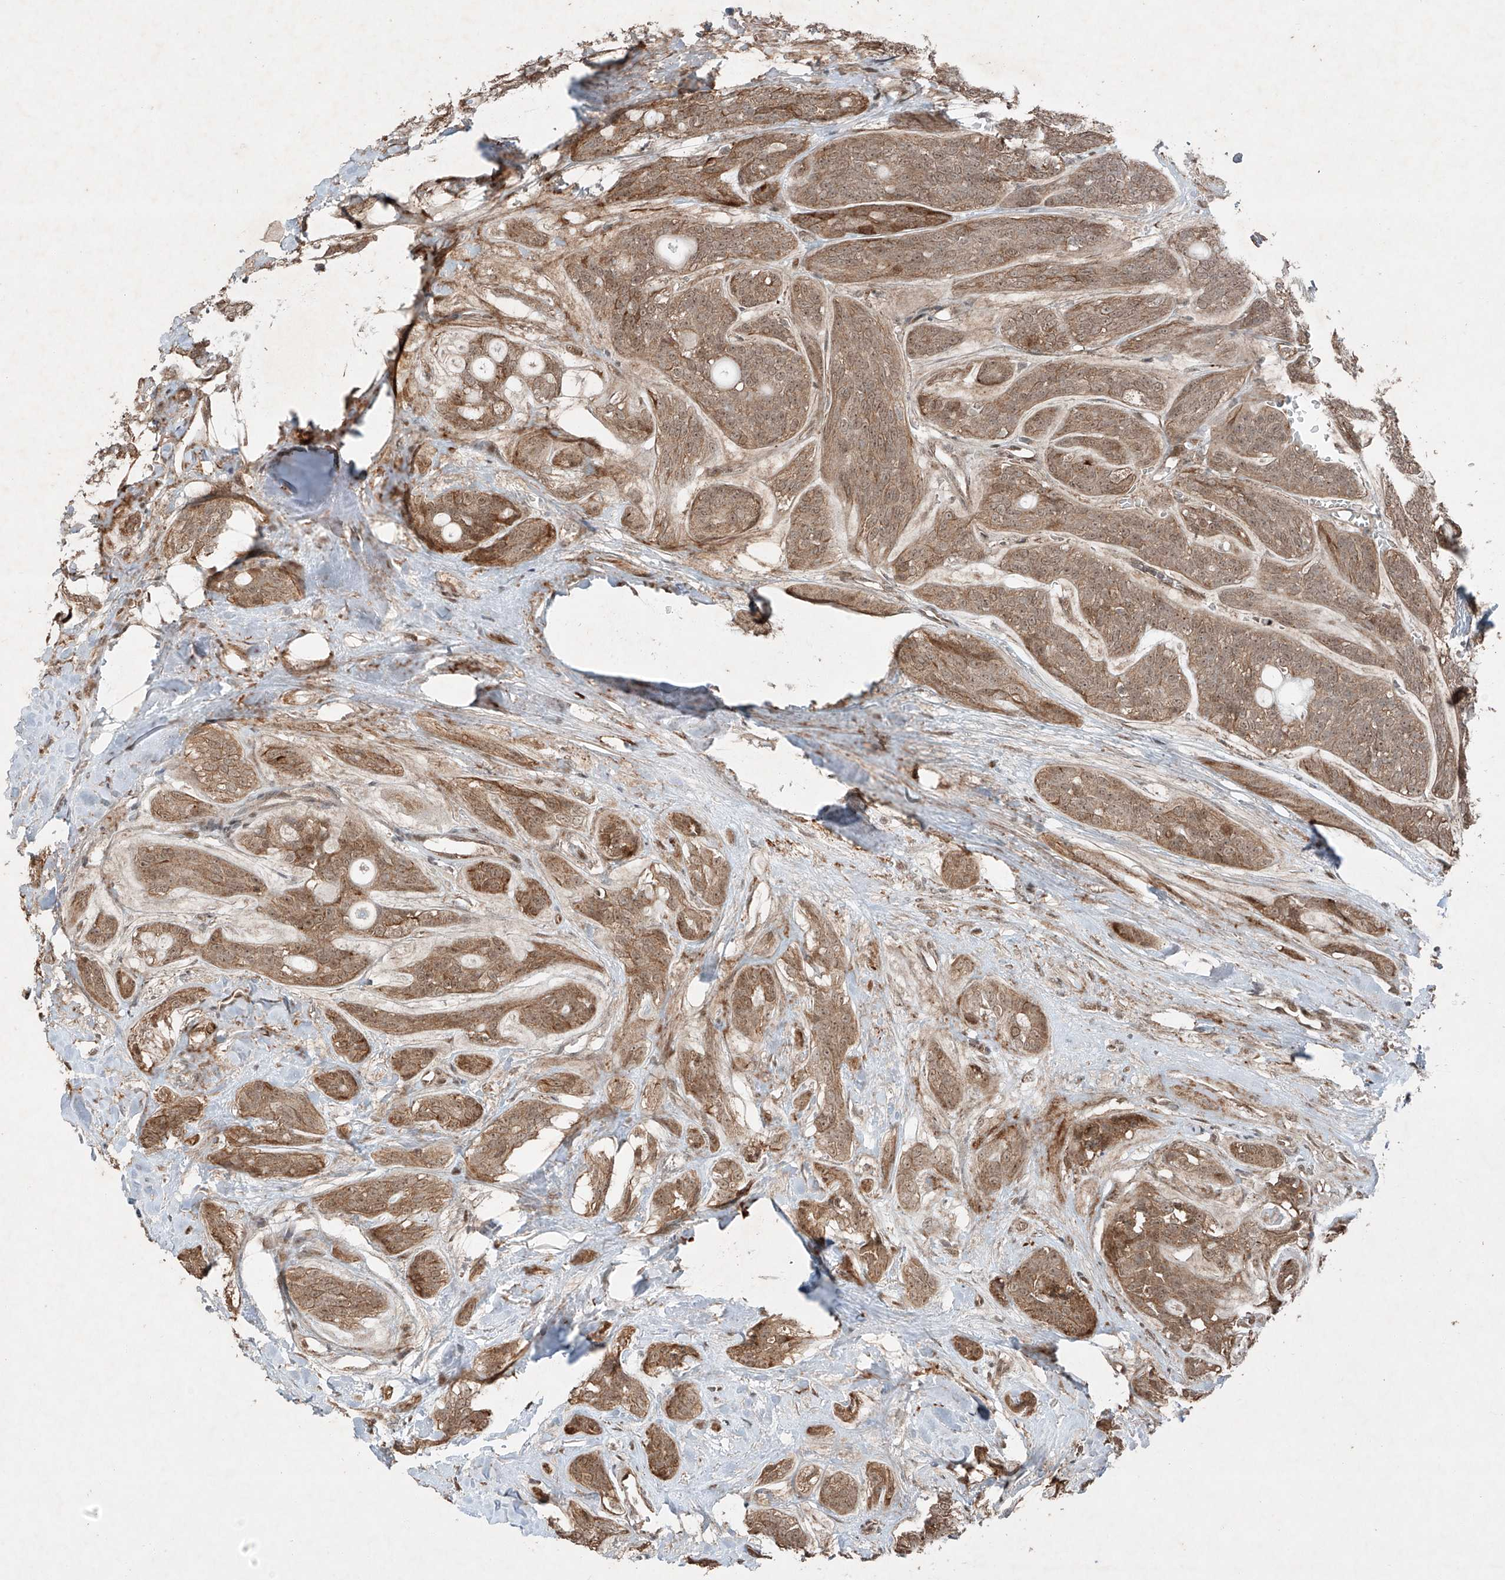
{"staining": {"intensity": "moderate", "quantity": ">75%", "location": "cytoplasmic/membranous,nuclear"}, "tissue": "head and neck cancer", "cell_type": "Tumor cells", "image_type": "cancer", "snomed": [{"axis": "morphology", "description": "Adenocarcinoma, NOS"}, {"axis": "topography", "description": "Head-Neck"}], "caption": "Immunohistochemical staining of adenocarcinoma (head and neck) demonstrates medium levels of moderate cytoplasmic/membranous and nuclear staining in about >75% of tumor cells.", "gene": "ZNF620", "patient": {"sex": "male", "age": 66}}